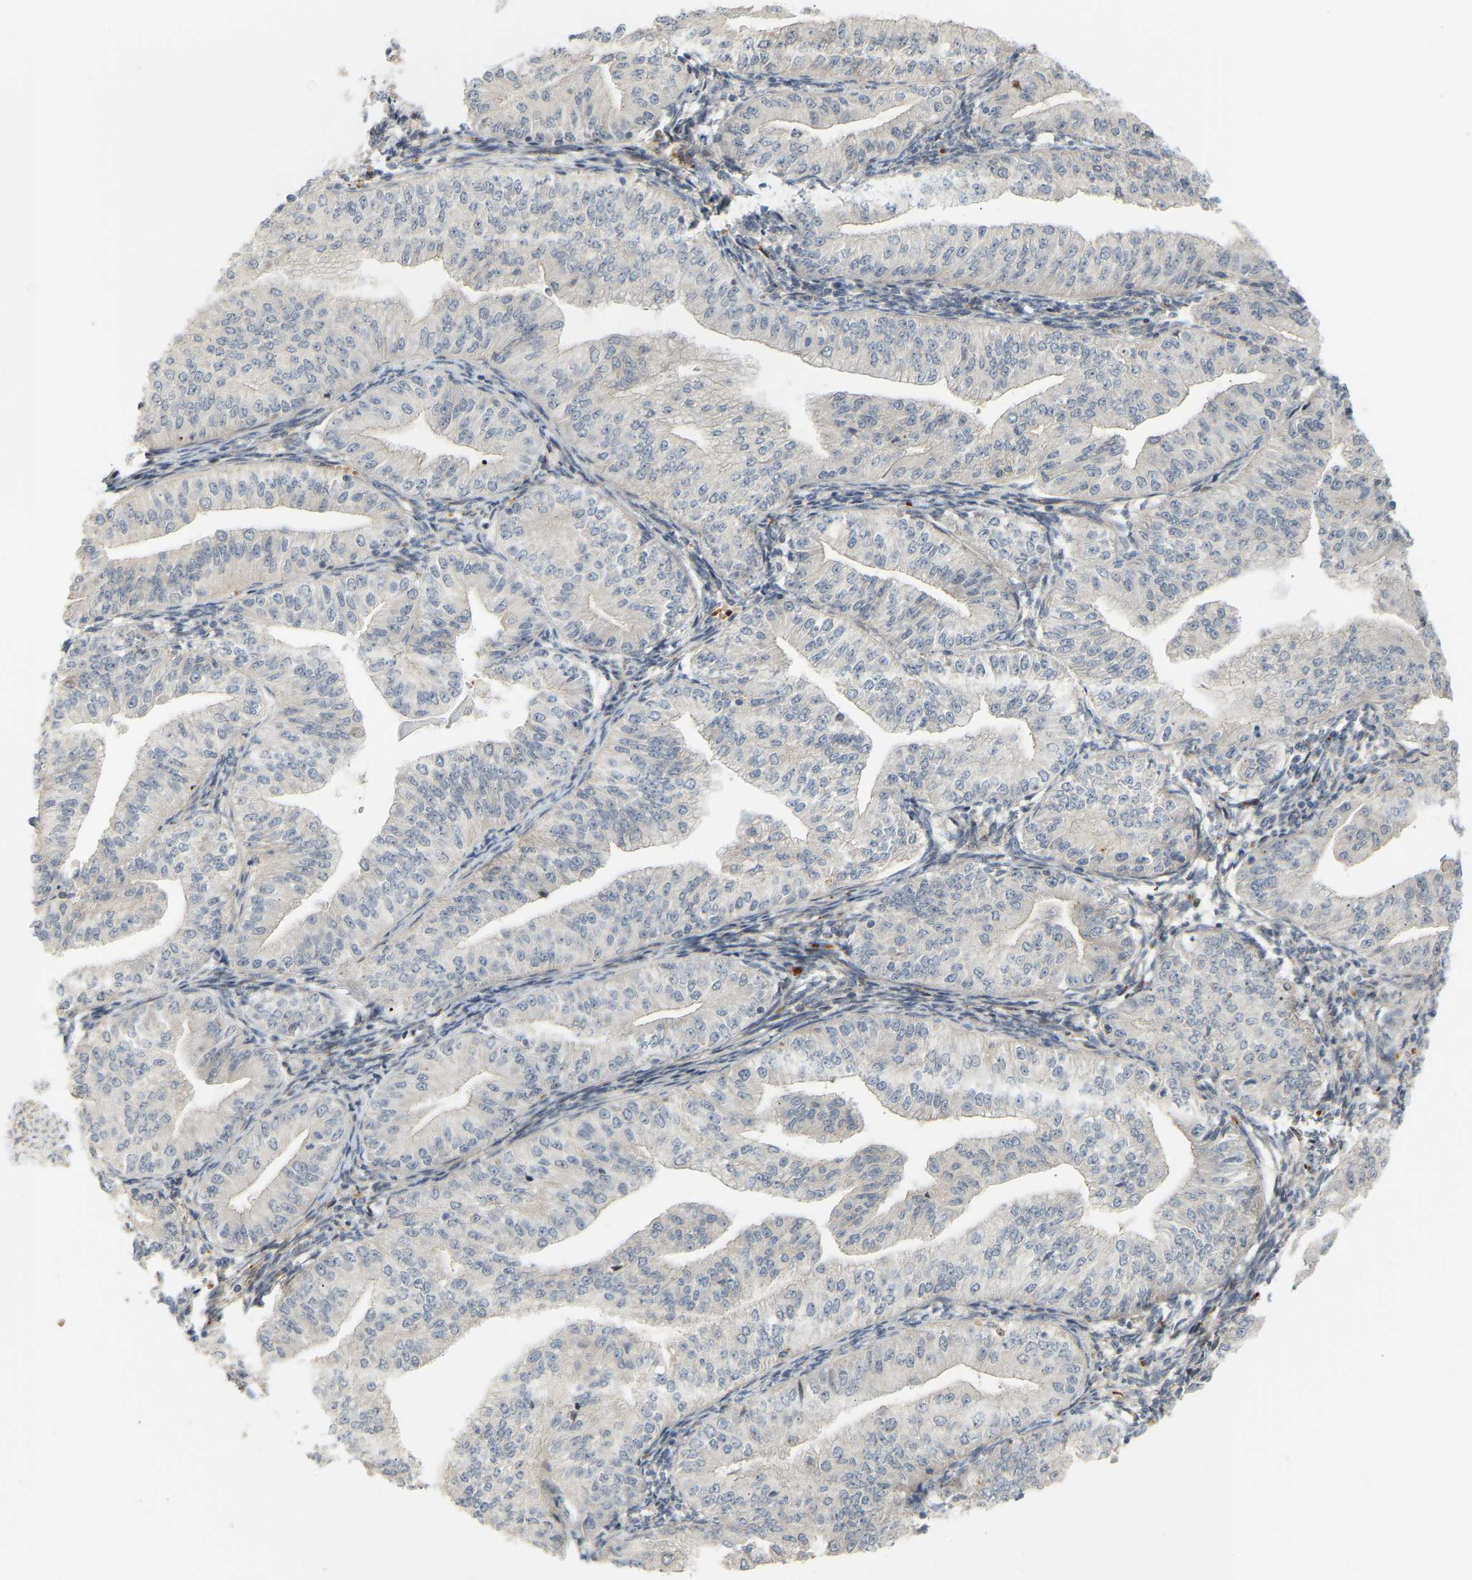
{"staining": {"intensity": "negative", "quantity": "none", "location": "none"}, "tissue": "endometrial cancer", "cell_type": "Tumor cells", "image_type": "cancer", "snomed": [{"axis": "morphology", "description": "Normal tissue, NOS"}, {"axis": "morphology", "description": "Adenocarcinoma, NOS"}, {"axis": "topography", "description": "Endometrium"}], "caption": "Immunohistochemistry micrograph of endometrial adenocarcinoma stained for a protein (brown), which reveals no expression in tumor cells.", "gene": "POGLUT2", "patient": {"sex": "female", "age": 53}}